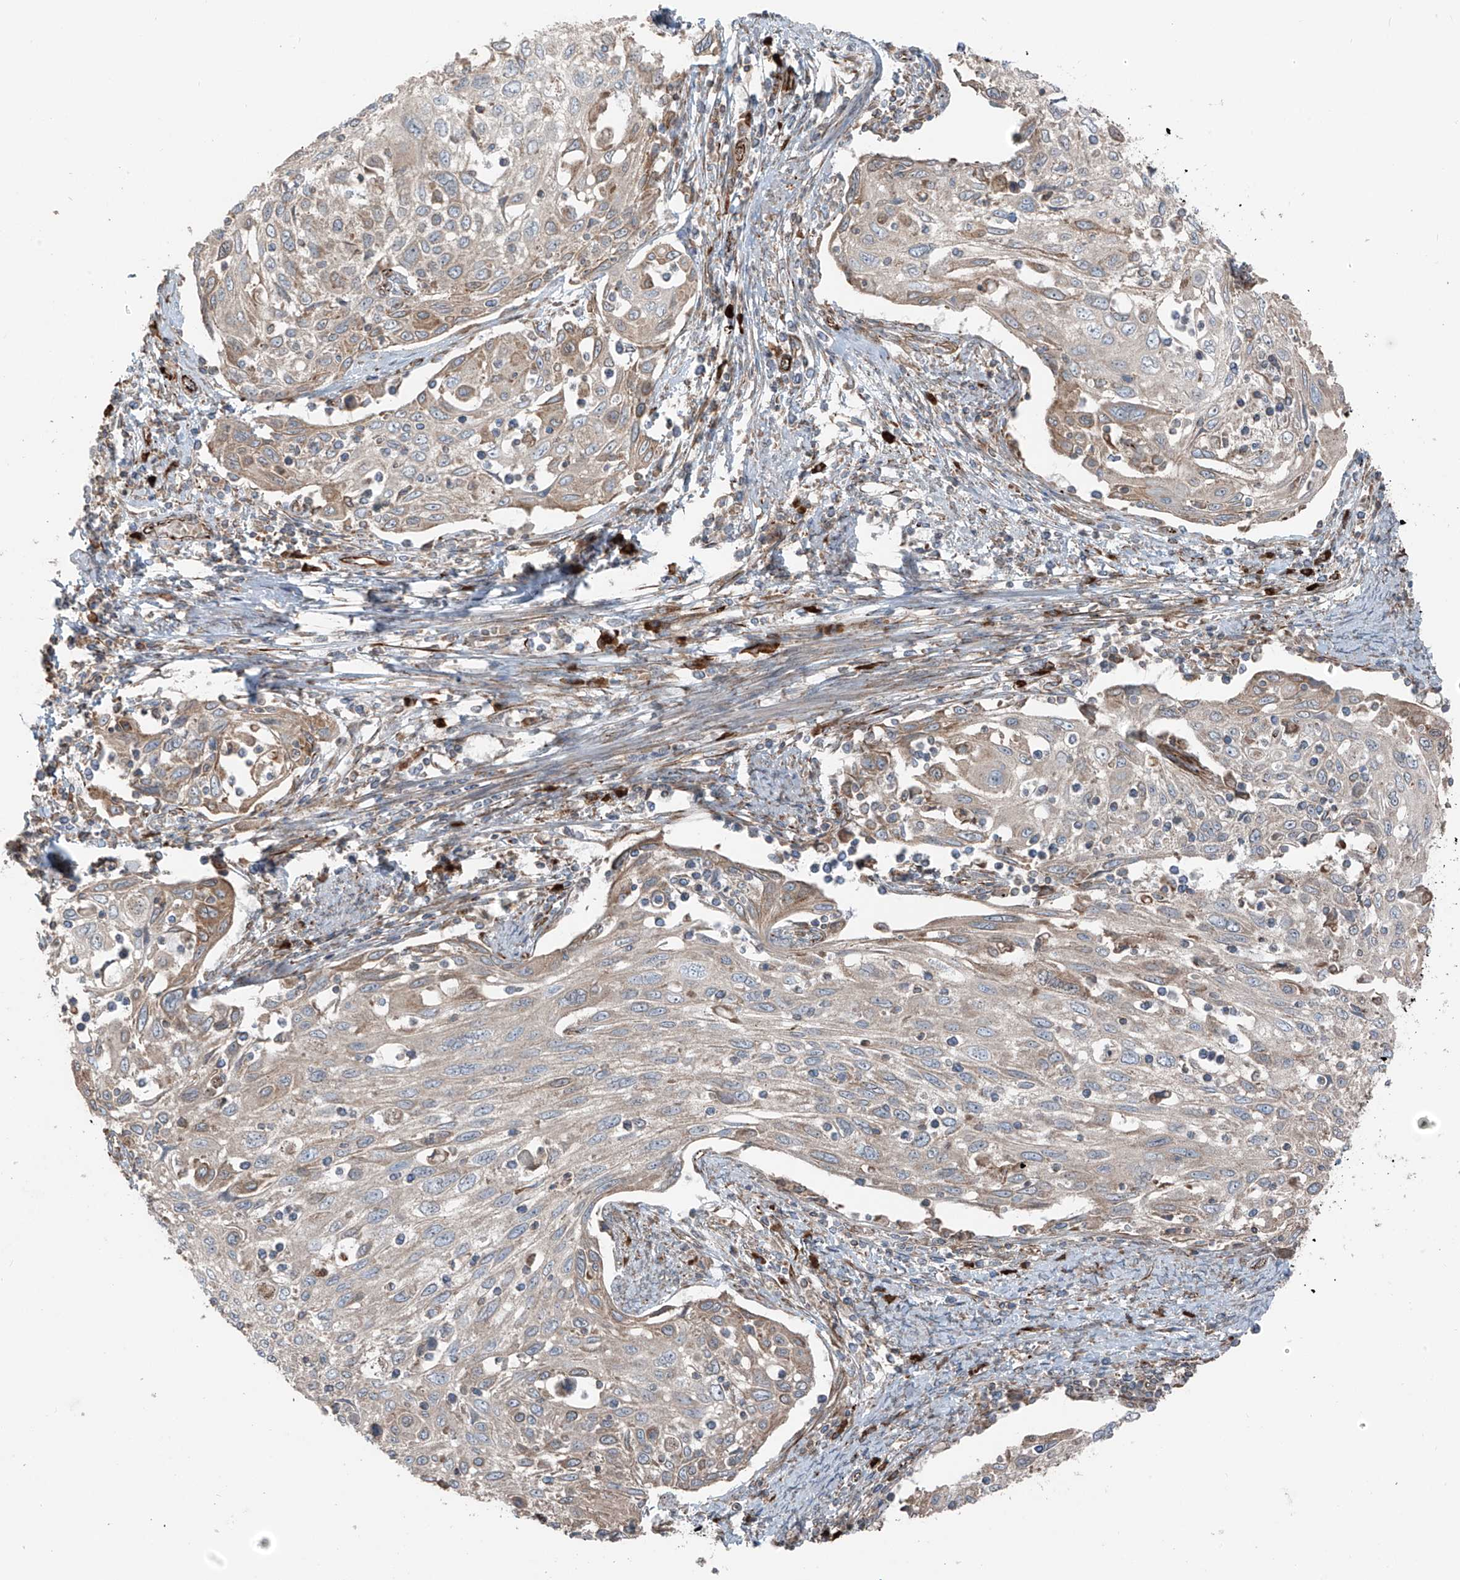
{"staining": {"intensity": "weak", "quantity": "25%-75%", "location": "cytoplasmic/membranous"}, "tissue": "cervical cancer", "cell_type": "Tumor cells", "image_type": "cancer", "snomed": [{"axis": "morphology", "description": "Squamous cell carcinoma, NOS"}, {"axis": "topography", "description": "Cervix"}], "caption": "About 25%-75% of tumor cells in cervical cancer reveal weak cytoplasmic/membranous protein expression as visualized by brown immunohistochemical staining.", "gene": "ERLEC1", "patient": {"sex": "female", "age": 70}}